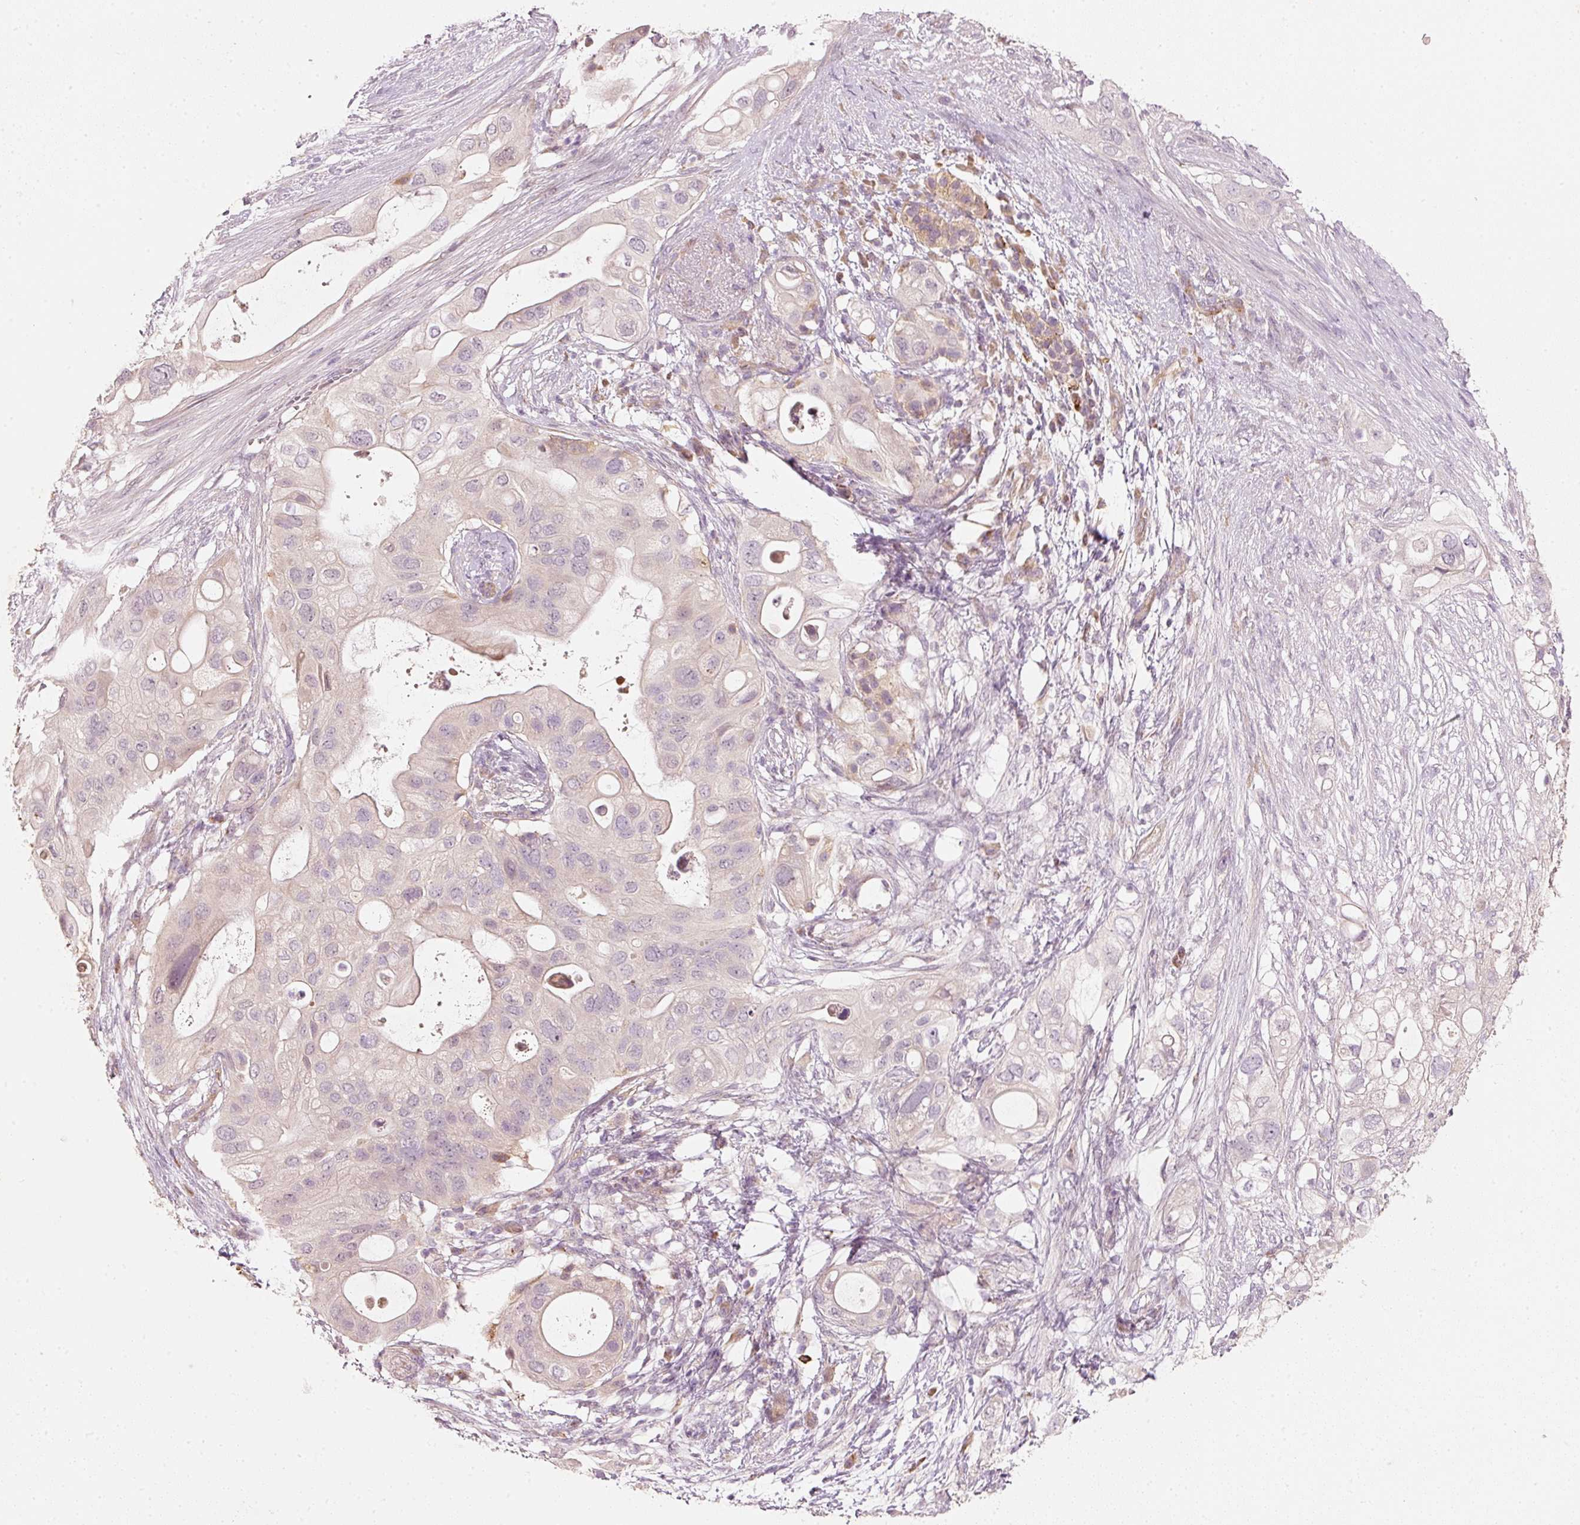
{"staining": {"intensity": "weak", "quantity": "<25%", "location": "cytoplasmic/membranous"}, "tissue": "pancreatic cancer", "cell_type": "Tumor cells", "image_type": "cancer", "snomed": [{"axis": "morphology", "description": "Adenocarcinoma, NOS"}, {"axis": "topography", "description": "Pancreas"}], "caption": "IHC of pancreatic cancer (adenocarcinoma) demonstrates no expression in tumor cells.", "gene": "RGL2", "patient": {"sex": "female", "age": 72}}